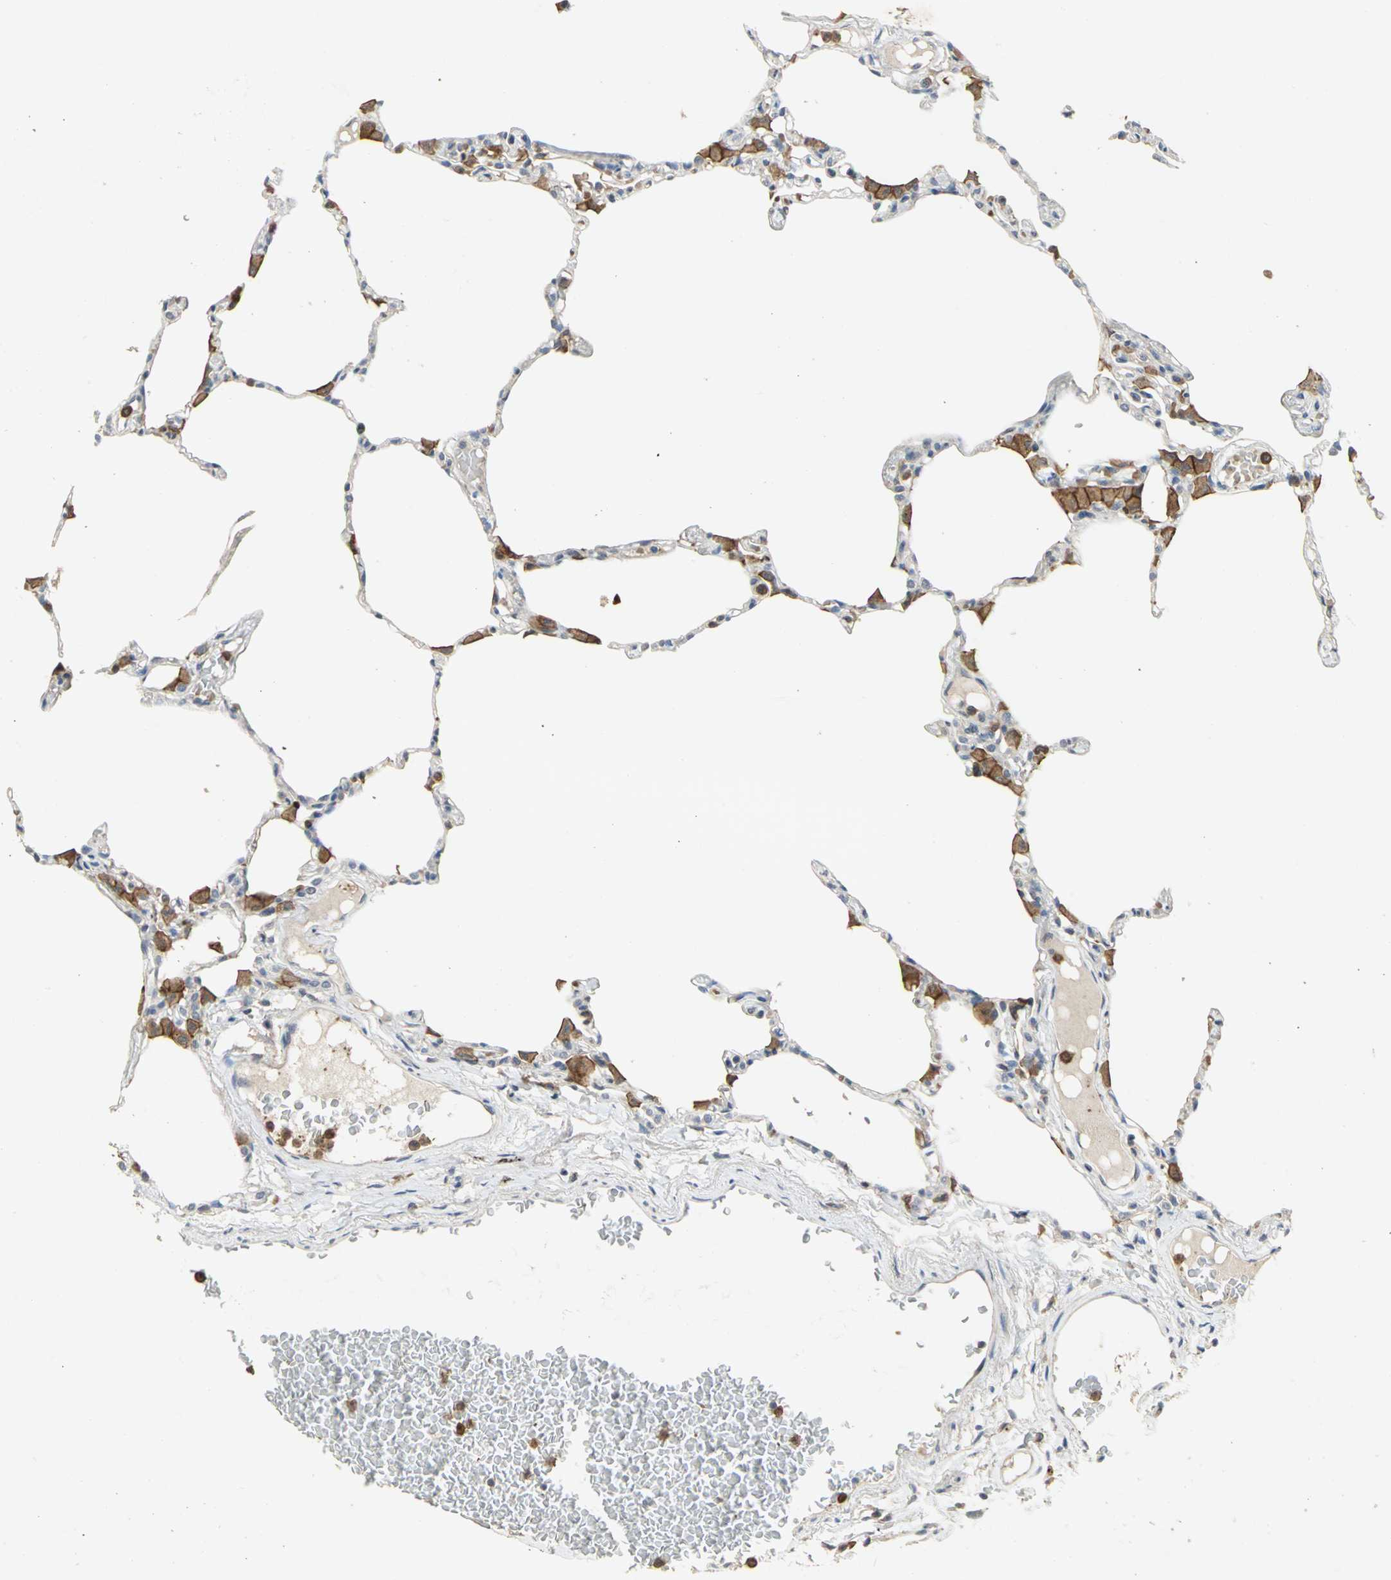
{"staining": {"intensity": "negative", "quantity": "none", "location": "none"}, "tissue": "lung", "cell_type": "Alveolar cells", "image_type": "normal", "snomed": [{"axis": "morphology", "description": "Normal tissue, NOS"}, {"axis": "topography", "description": "Lung"}], "caption": "Immunohistochemistry histopathology image of normal human lung stained for a protein (brown), which reveals no positivity in alveolar cells. (DAB immunohistochemistry with hematoxylin counter stain).", "gene": "SKAP2", "patient": {"sex": "female", "age": 49}}